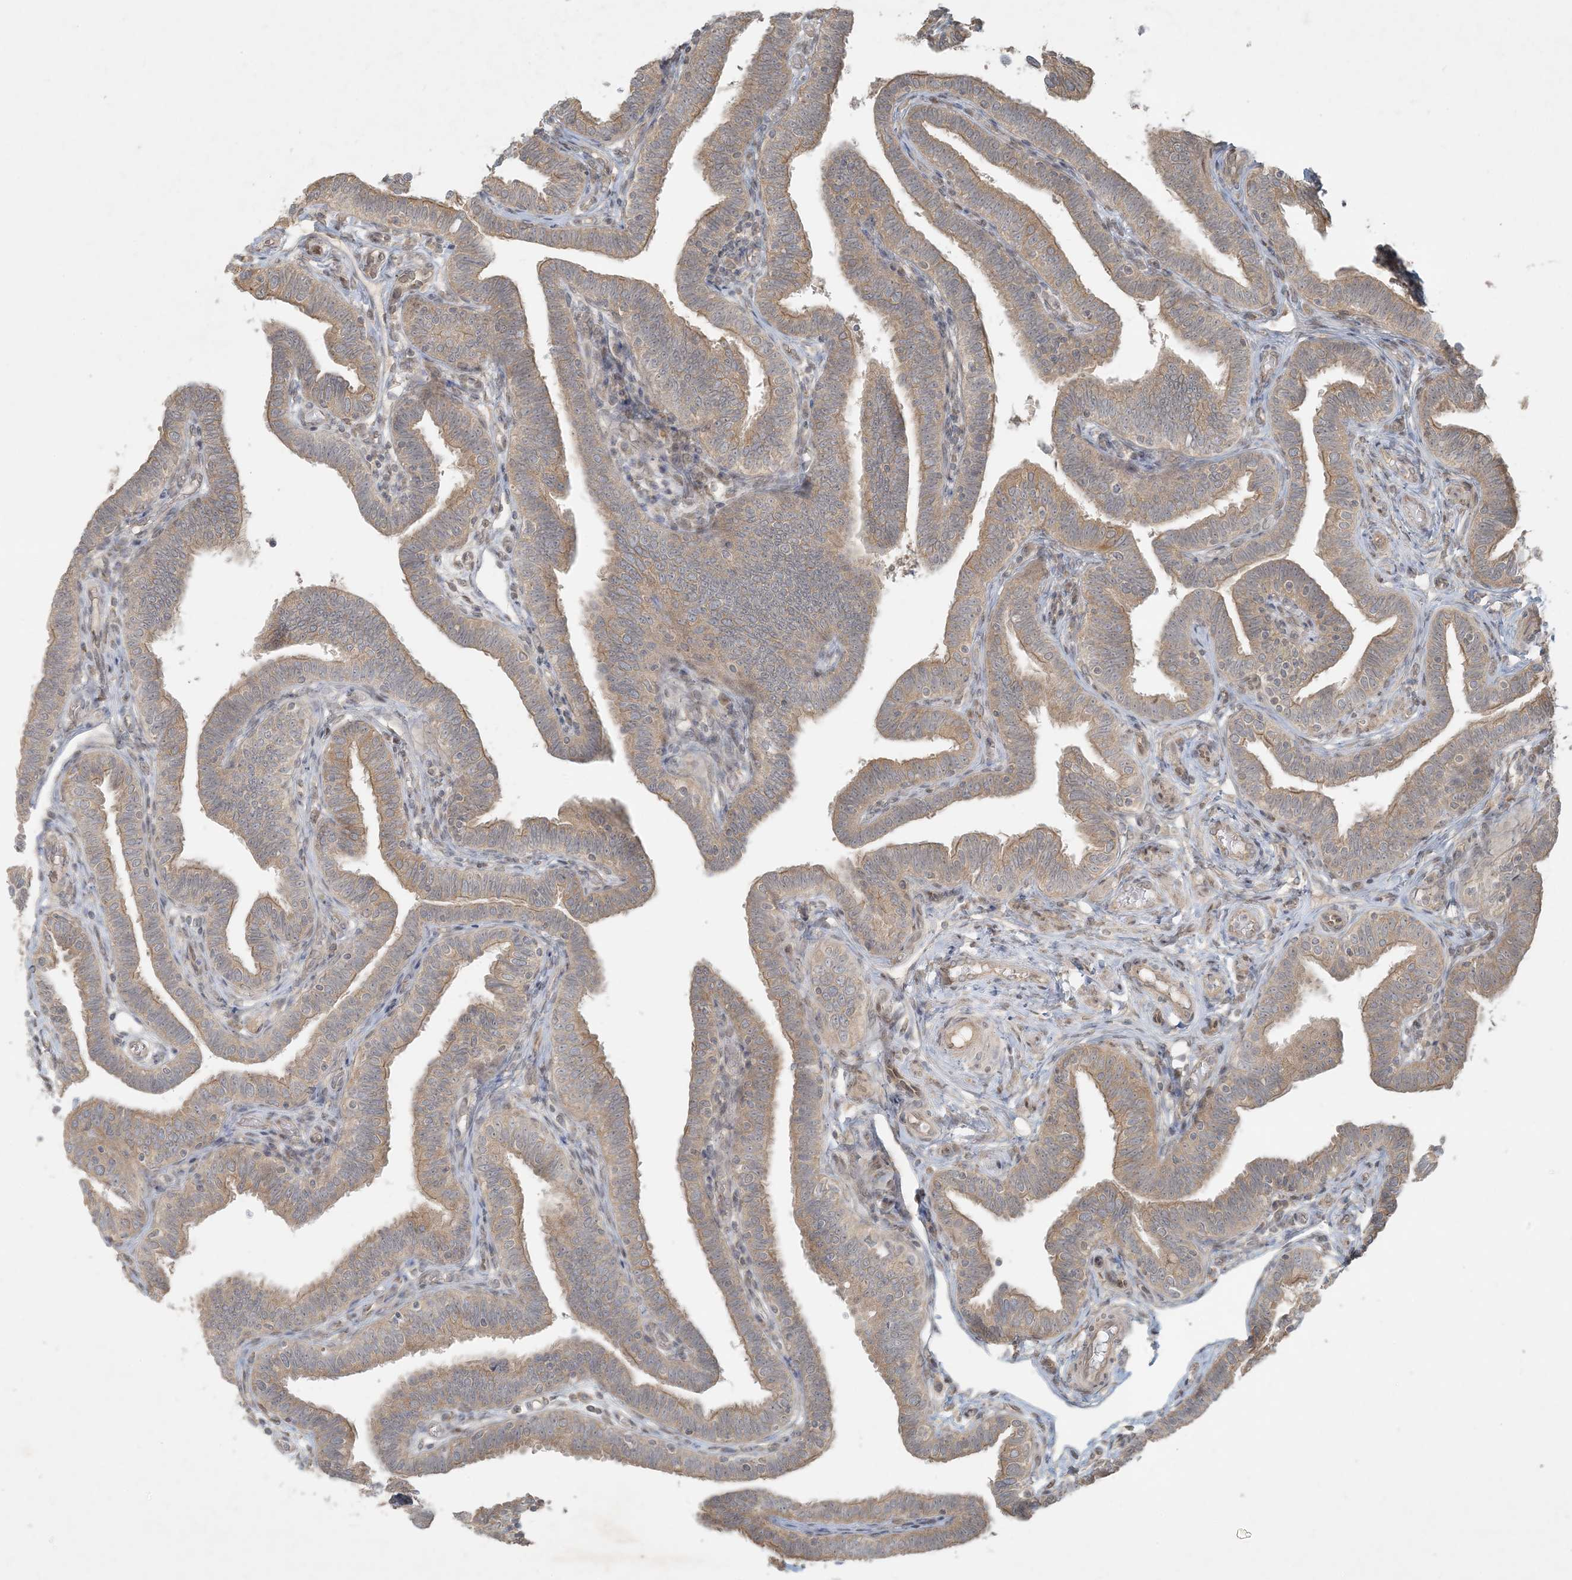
{"staining": {"intensity": "moderate", "quantity": ">75%", "location": "cytoplasmic/membranous"}, "tissue": "fallopian tube", "cell_type": "Glandular cells", "image_type": "normal", "snomed": [{"axis": "morphology", "description": "Normal tissue, NOS"}, {"axis": "topography", "description": "Fallopian tube"}], "caption": "The histopathology image shows immunohistochemical staining of benign fallopian tube. There is moderate cytoplasmic/membranous expression is appreciated in approximately >75% of glandular cells.", "gene": "BCORL1", "patient": {"sex": "female", "age": 39}}